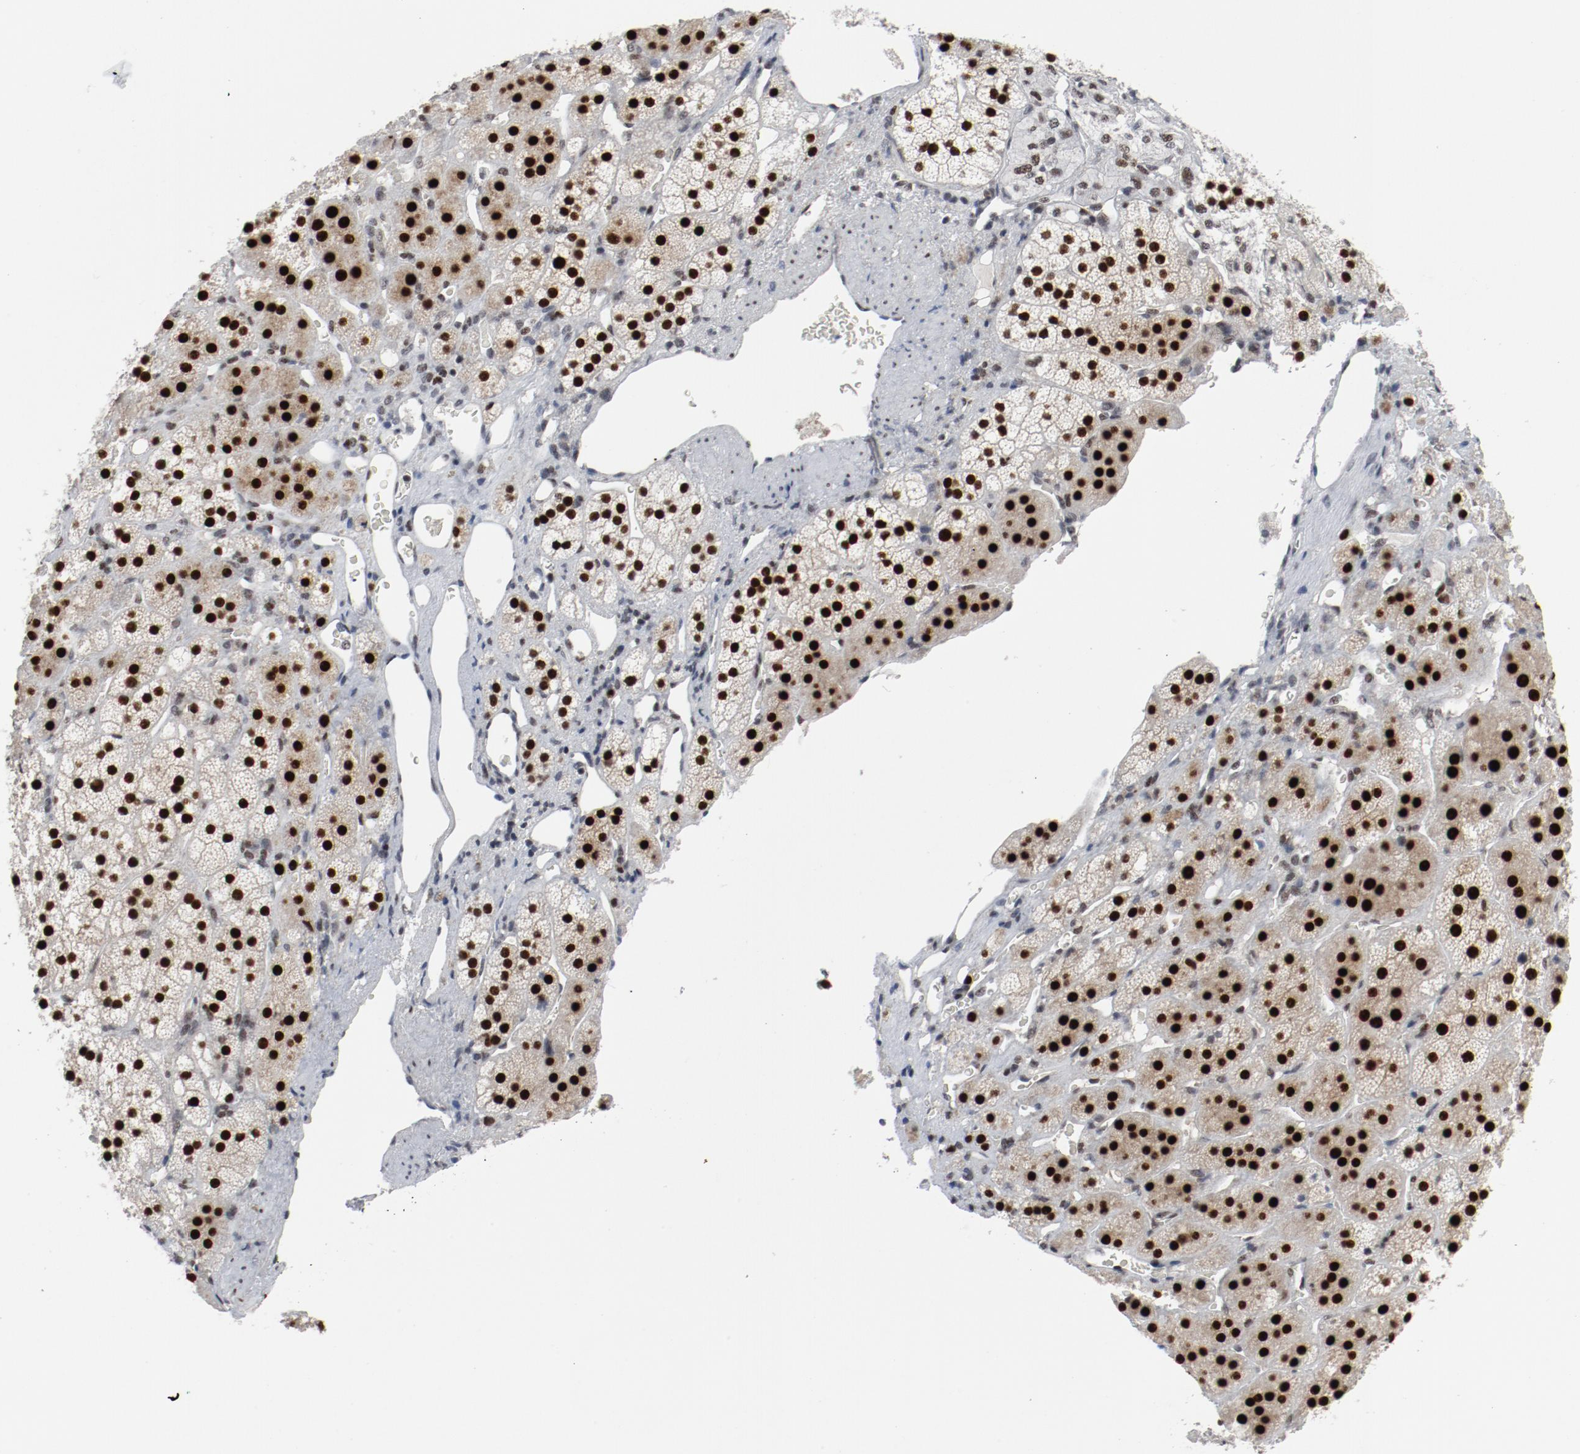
{"staining": {"intensity": "strong", "quantity": ">75%", "location": "nuclear"}, "tissue": "adrenal gland", "cell_type": "Glandular cells", "image_type": "normal", "snomed": [{"axis": "morphology", "description": "Normal tissue, NOS"}, {"axis": "topography", "description": "Adrenal gland"}], "caption": "Immunohistochemistry of unremarkable human adrenal gland reveals high levels of strong nuclear positivity in about >75% of glandular cells.", "gene": "JMJD6", "patient": {"sex": "female", "age": 44}}